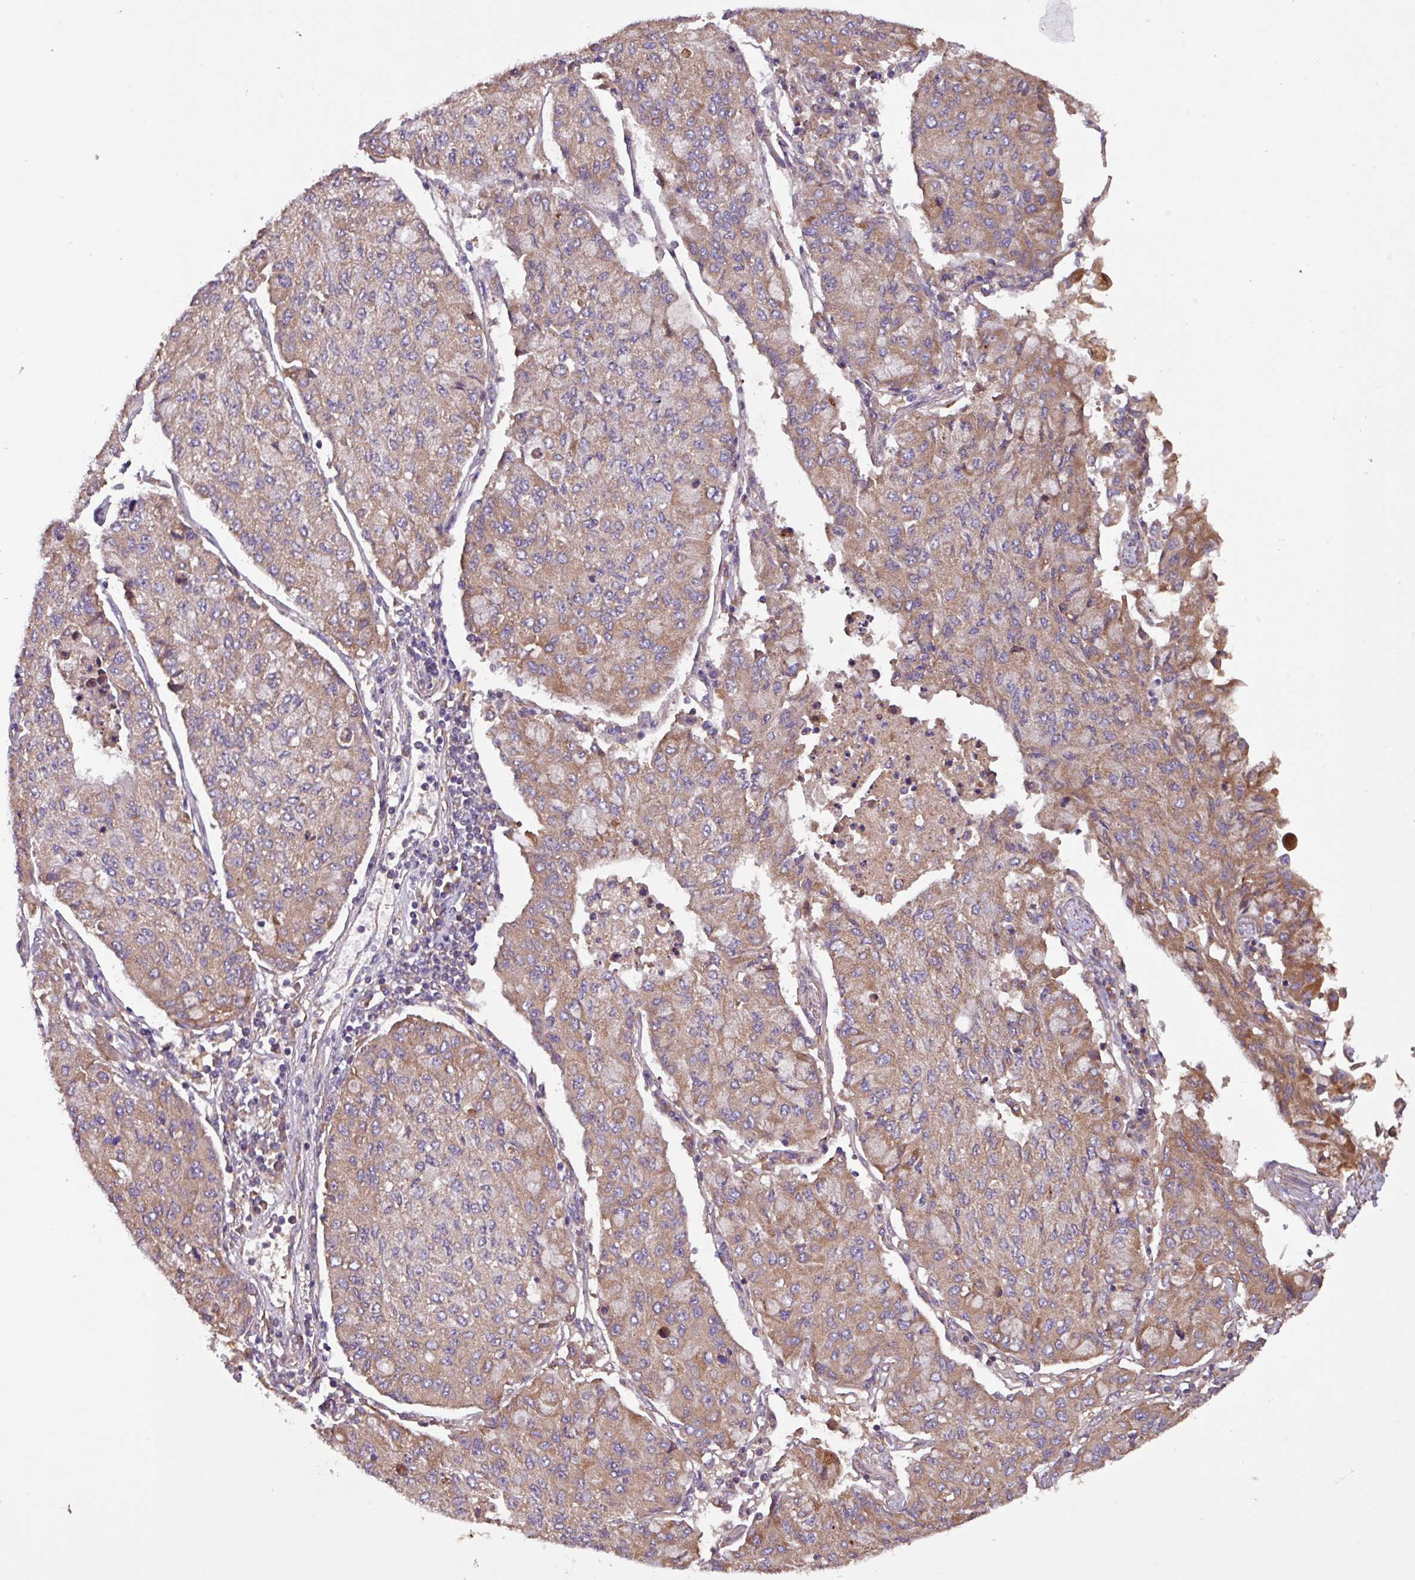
{"staining": {"intensity": "moderate", "quantity": ">75%", "location": "cytoplasmic/membranous"}, "tissue": "lung cancer", "cell_type": "Tumor cells", "image_type": "cancer", "snomed": [{"axis": "morphology", "description": "Squamous cell carcinoma, NOS"}, {"axis": "topography", "description": "Lung"}], "caption": "Lung cancer was stained to show a protein in brown. There is medium levels of moderate cytoplasmic/membranous staining in approximately >75% of tumor cells.", "gene": "PTPRQ", "patient": {"sex": "male", "age": 74}}